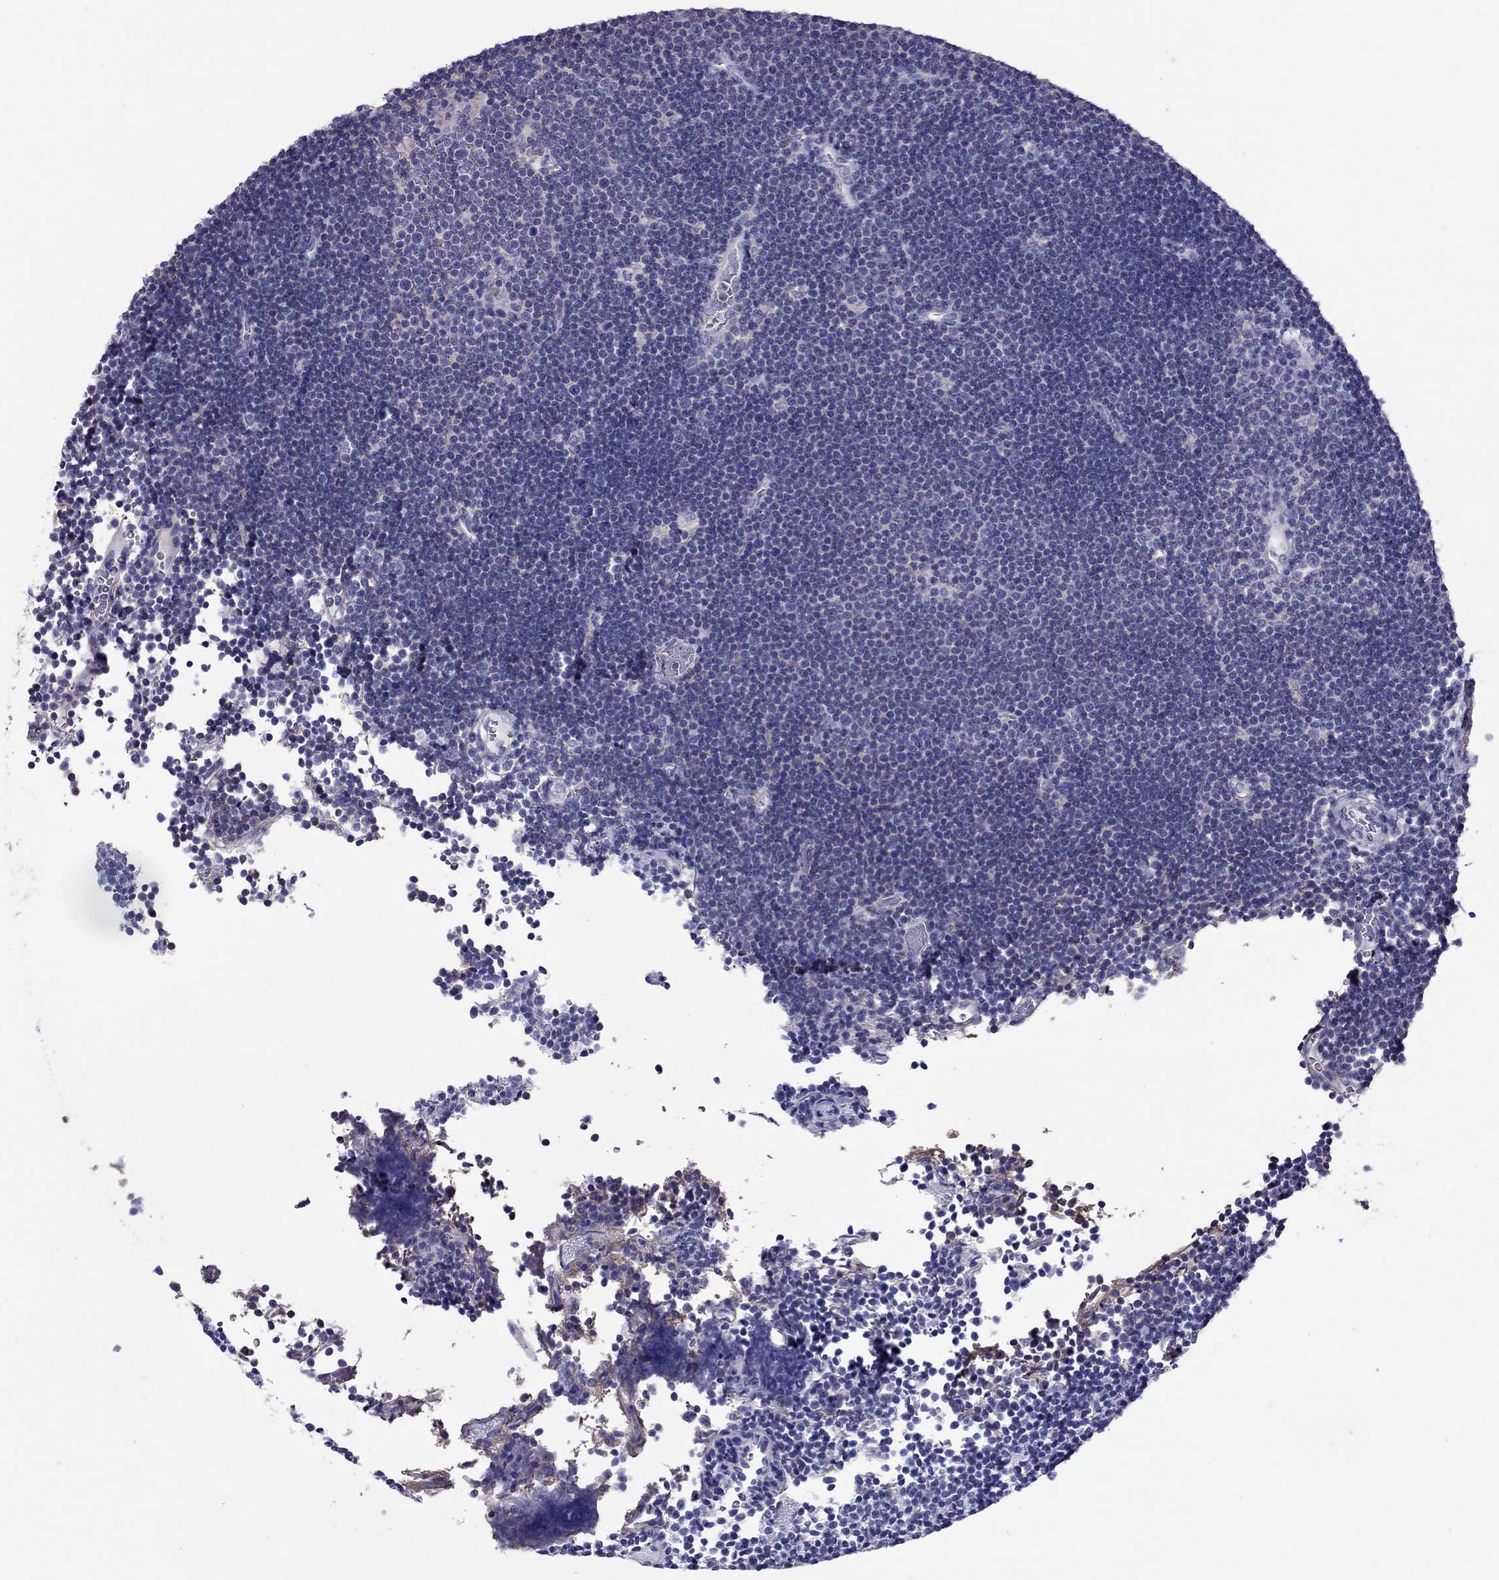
{"staining": {"intensity": "negative", "quantity": "none", "location": "none"}, "tissue": "lymphoma", "cell_type": "Tumor cells", "image_type": "cancer", "snomed": [{"axis": "morphology", "description": "Malignant lymphoma, non-Hodgkin's type, Low grade"}, {"axis": "topography", "description": "Brain"}], "caption": "A photomicrograph of human lymphoma is negative for staining in tumor cells.", "gene": "TEX22", "patient": {"sex": "female", "age": 66}}